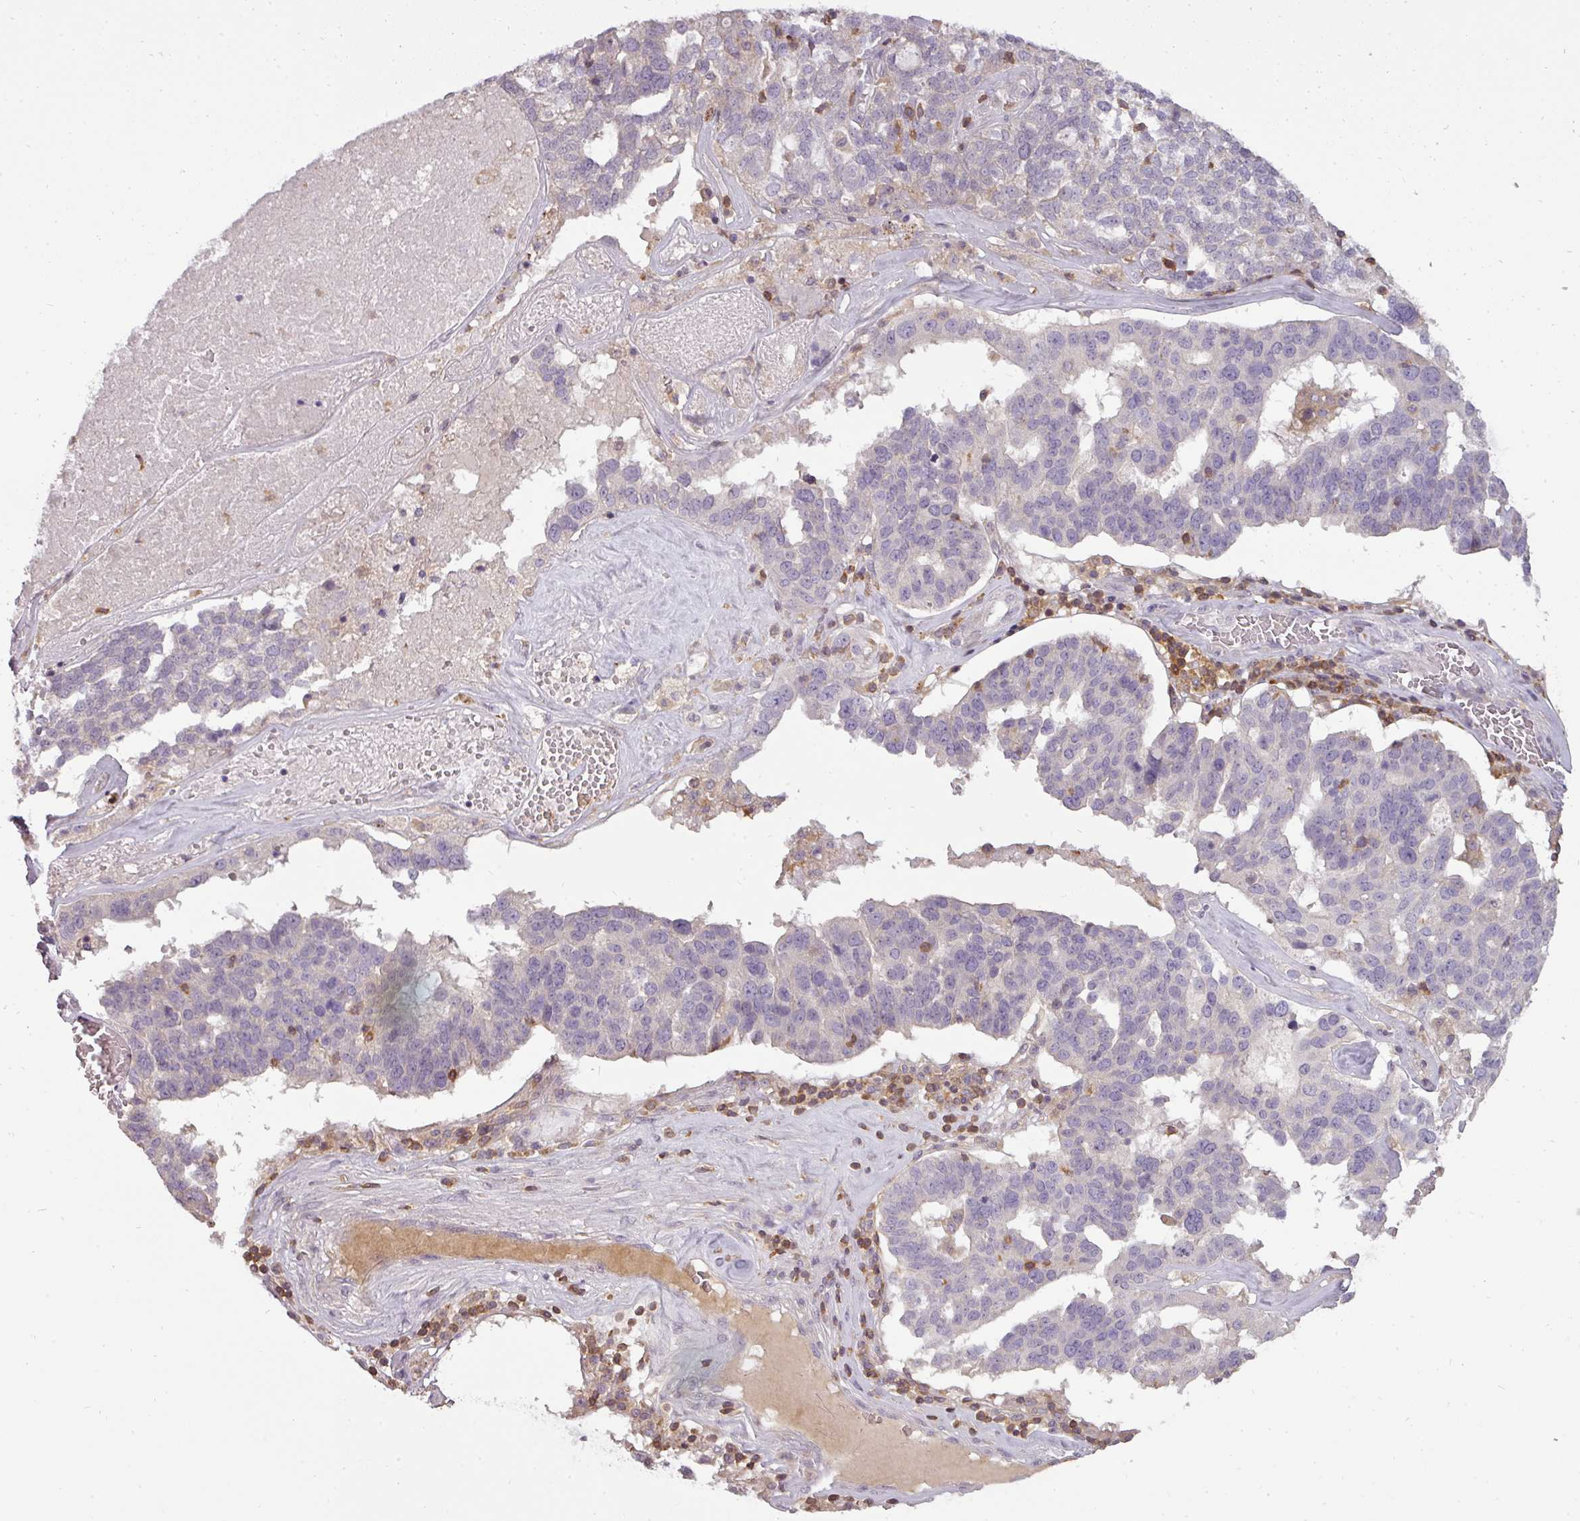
{"staining": {"intensity": "negative", "quantity": "none", "location": "none"}, "tissue": "ovarian cancer", "cell_type": "Tumor cells", "image_type": "cancer", "snomed": [{"axis": "morphology", "description": "Cystadenocarcinoma, serous, NOS"}, {"axis": "topography", "description": "Ovary"}], "caption": "Immunohistochemistry of ovarian cancer shows no staining in tumor cells. Brightfield microscopy of IHC stained with DAB (3,3'-diaminobenzidine) (brown) and hematoxylin (blue), captured at high magnification.", "gene": "STK4", "patient": {"sex": "female", "age": 59}}